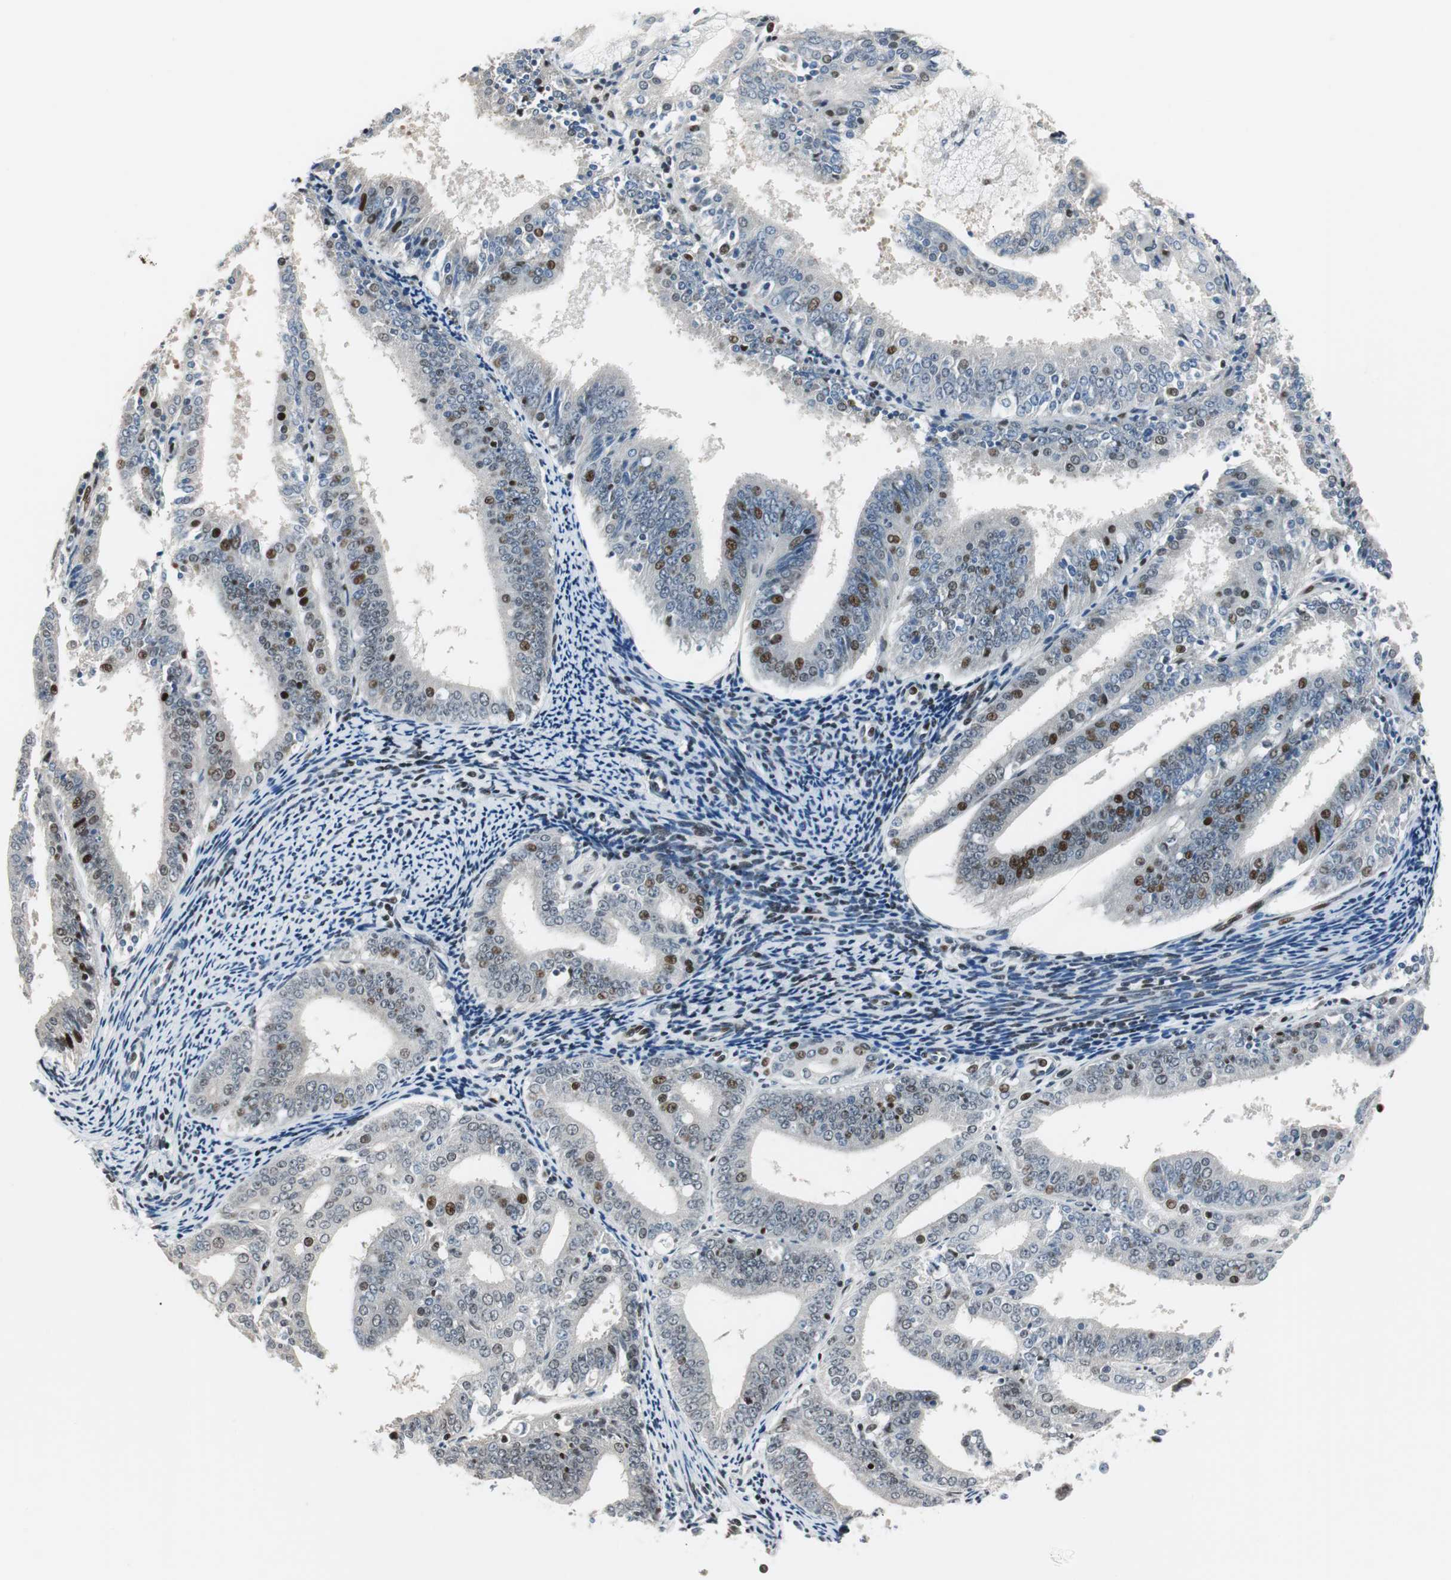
{"staining": {"intensity": "moderate", "quantity": "<25%", "location": "nuclear"}, "tissue": "endometrial cancer", "cell_type": "Tumor cells", "image_type": "cancer", "snomed": [{"axis": "morphology", "description": "Adenocarcinoma, NOS"}, {"axis": "topography", "description": "Endometrium"}], "caption": "An image of endometrial cancer (adenocarcinoma) stained for a protein shows moderate nuclear brown staining in tumor cells.", "gene": "RAD1", "patient": {"sex": "female", "age": 63}}